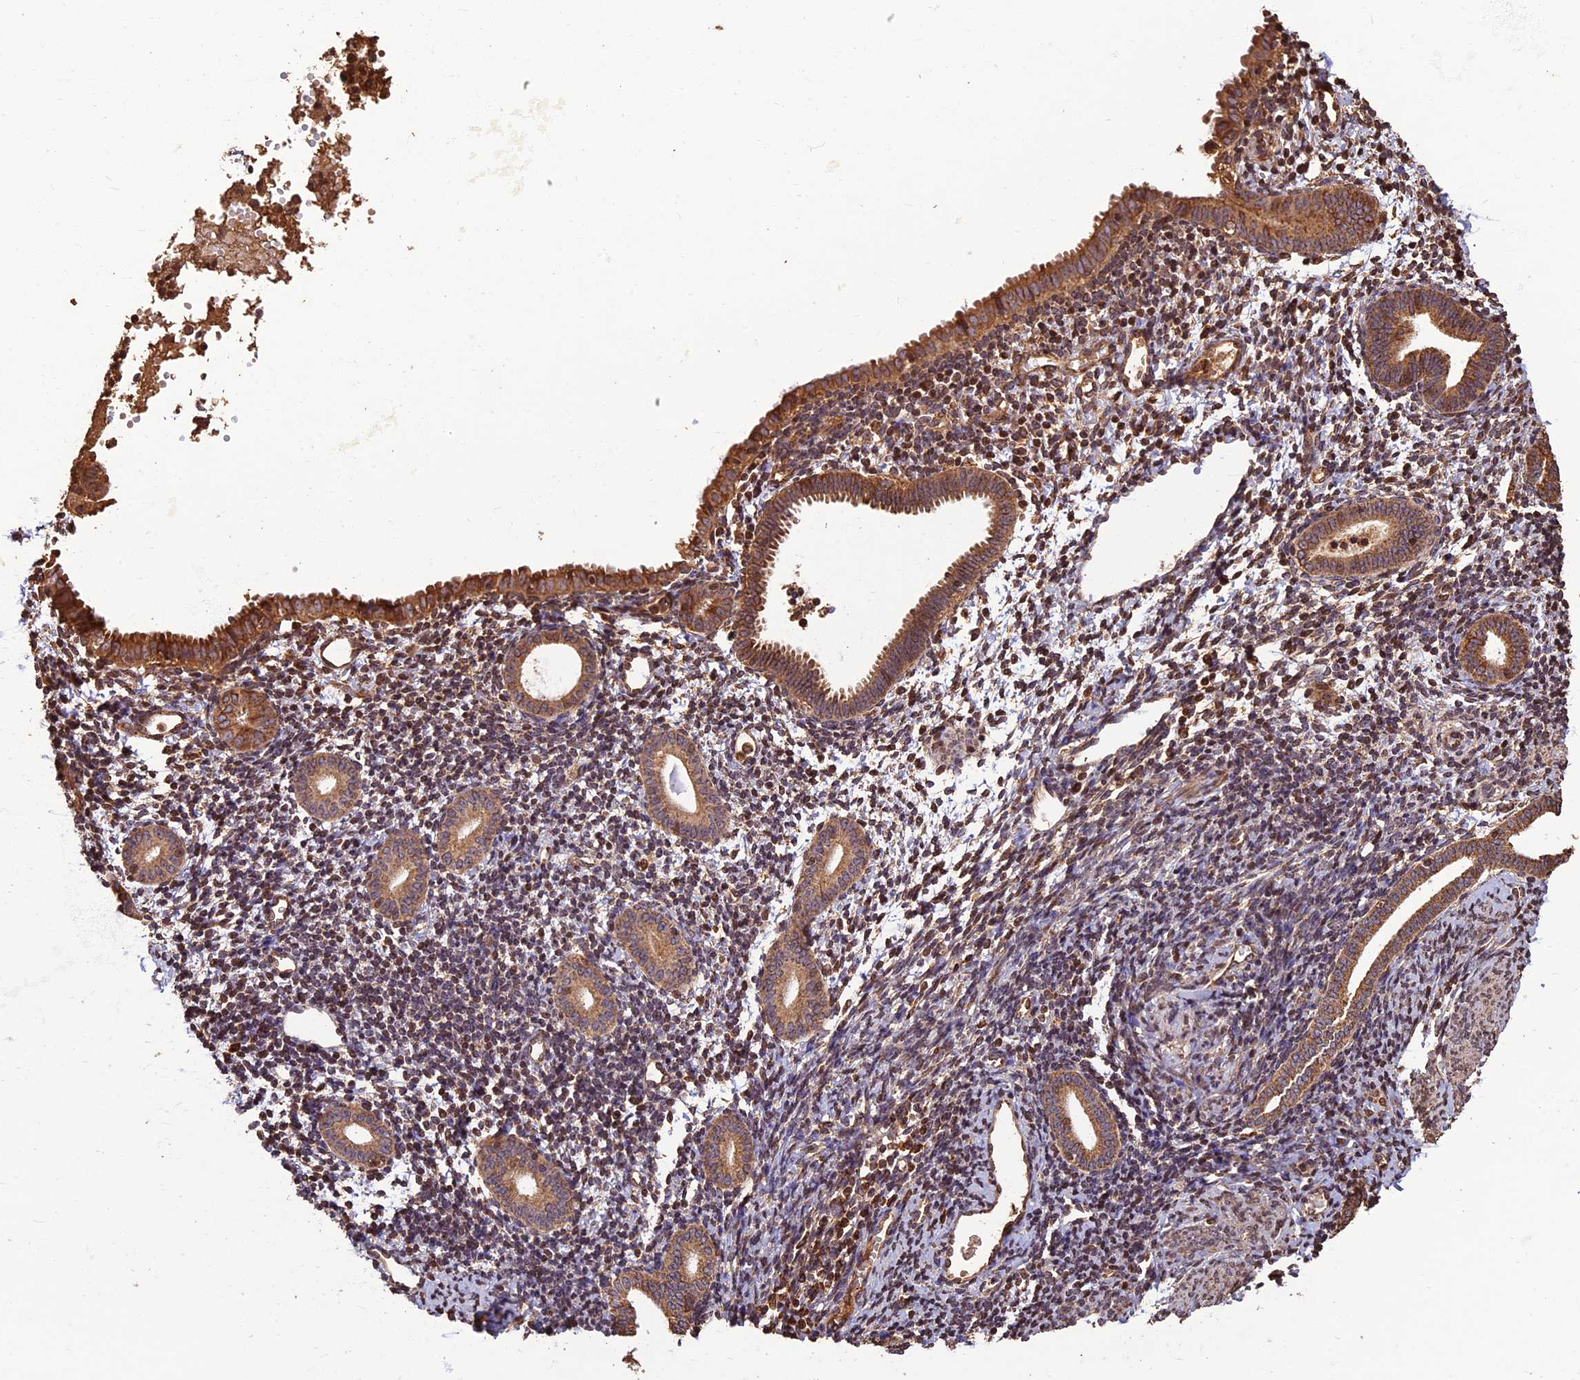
{"staining": {"intensity": "moderate", "quantity": ">75%", "location": "cytoplasmic/membranous"}, "tissue": "endometrium", "cell_type": "Cells in endometrial stroma", "image_type": "normal", "snomed": [{"axis": "morphology", "description": "Normal tissue, NOS"}, {"axis": "topography", "description": "Endometrium"}], "caption": "Moderate cytoplasmic/membranous protein positivity is present in approximately >75% of cells in endometrial stroma in endometrium. (DAB (3,3'-diaminobenzidine) = brown stain, brightfield microscopy at high magnification).", "gene": "CORO1C", "patient": {"sex": "female", "age": 56}}